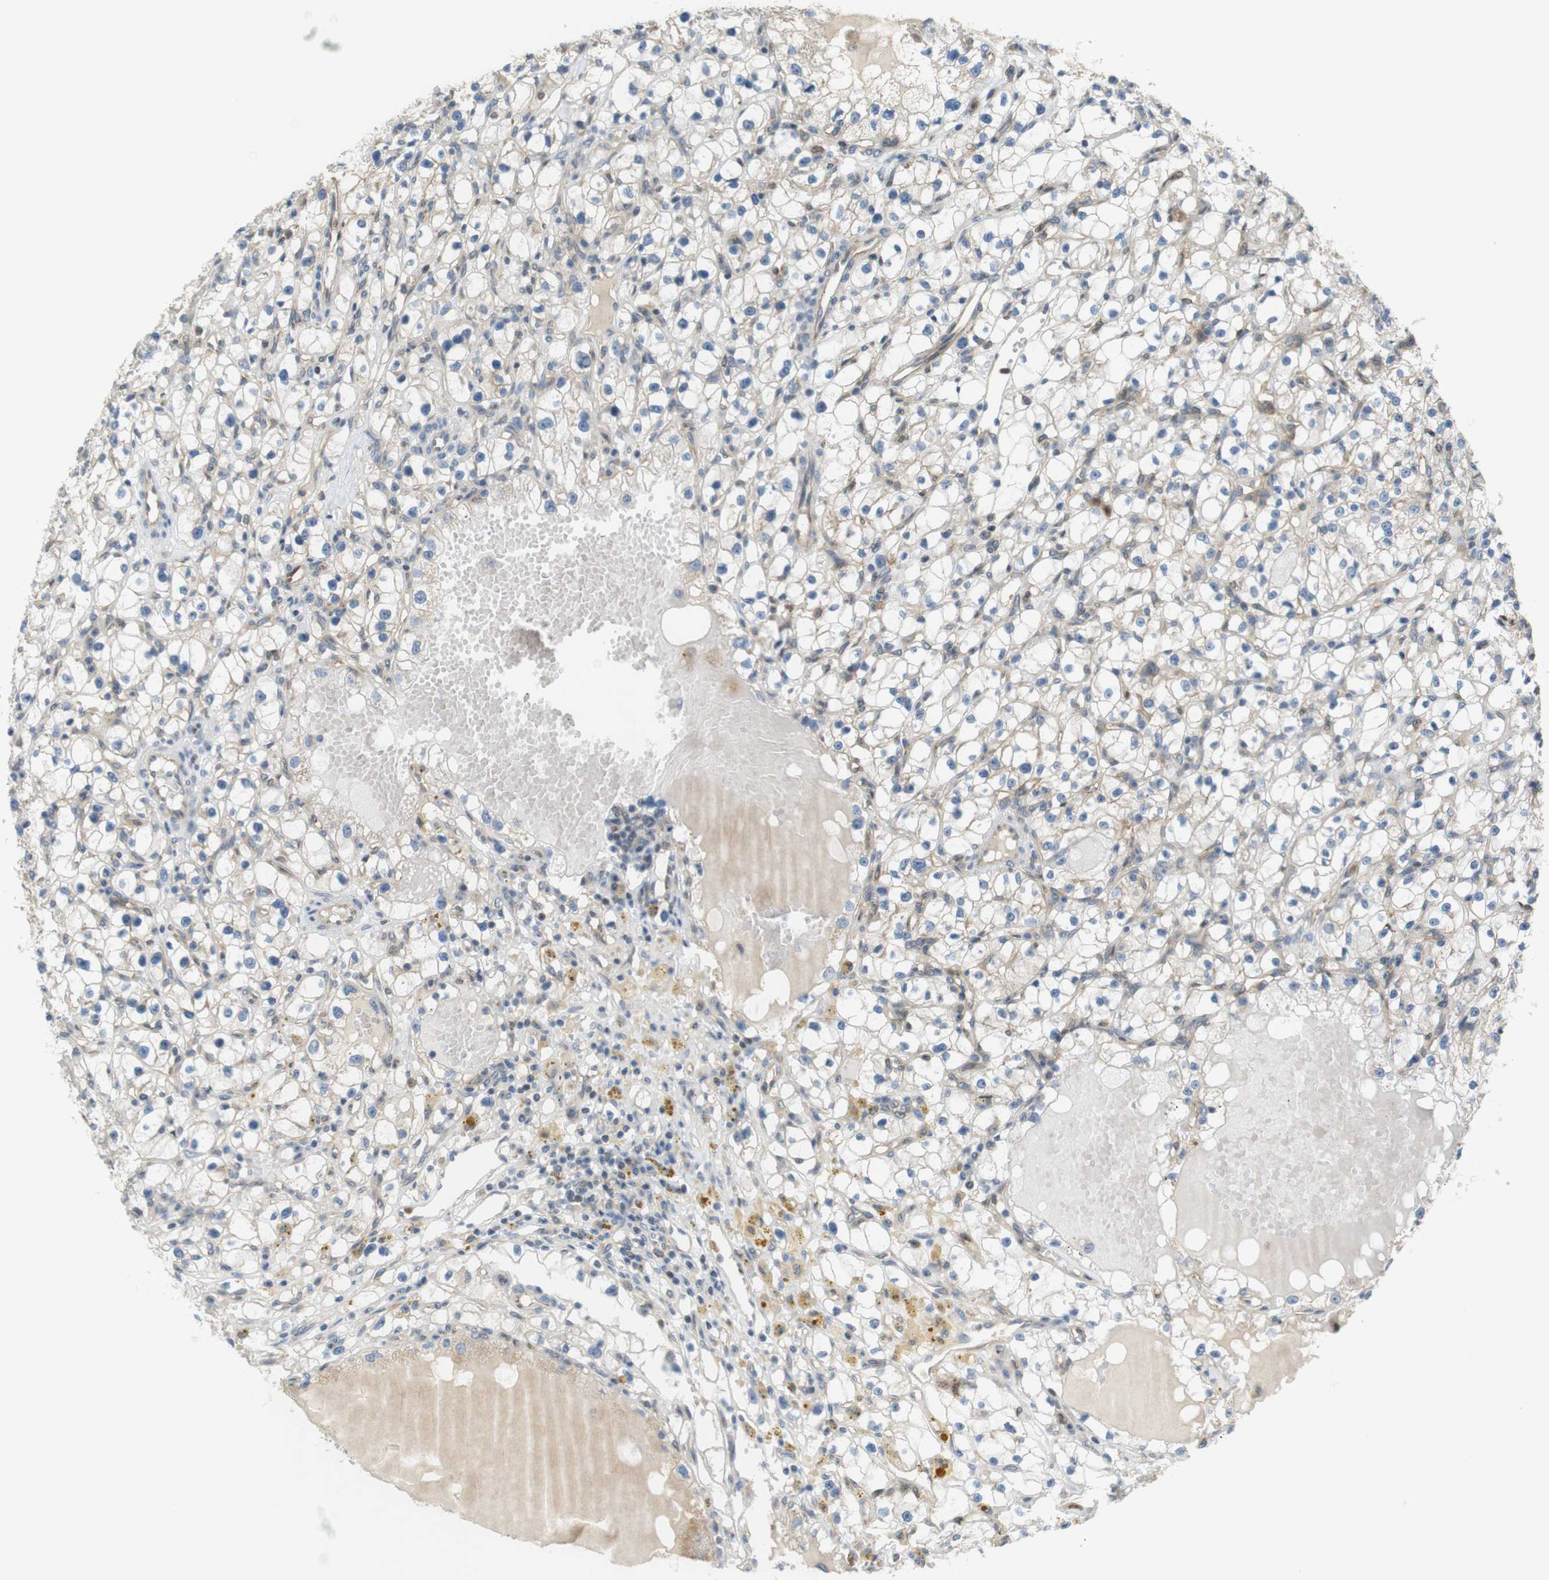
{"staining": {"intensity": "weak", "quantity": "<25%", "location": "cytoplasmic/membranous"}, "tissue": "renal cancer", "cell_type": "Tumor cells", "image_type": "cancer", "snomed": [{"axis": "morphology", "description": "Adenocarcinoma, NOS"}, {"axis": "topography", "description": "Kidney"}], "caption": "Immunohistochemistry (IHC) image of renal cancer (adenocarcinoma) stained for a protein (brown), which shows no positivity in tumor cells.", "gene": "PCDH10", "patient": {"sex": "male", "age": 56}}